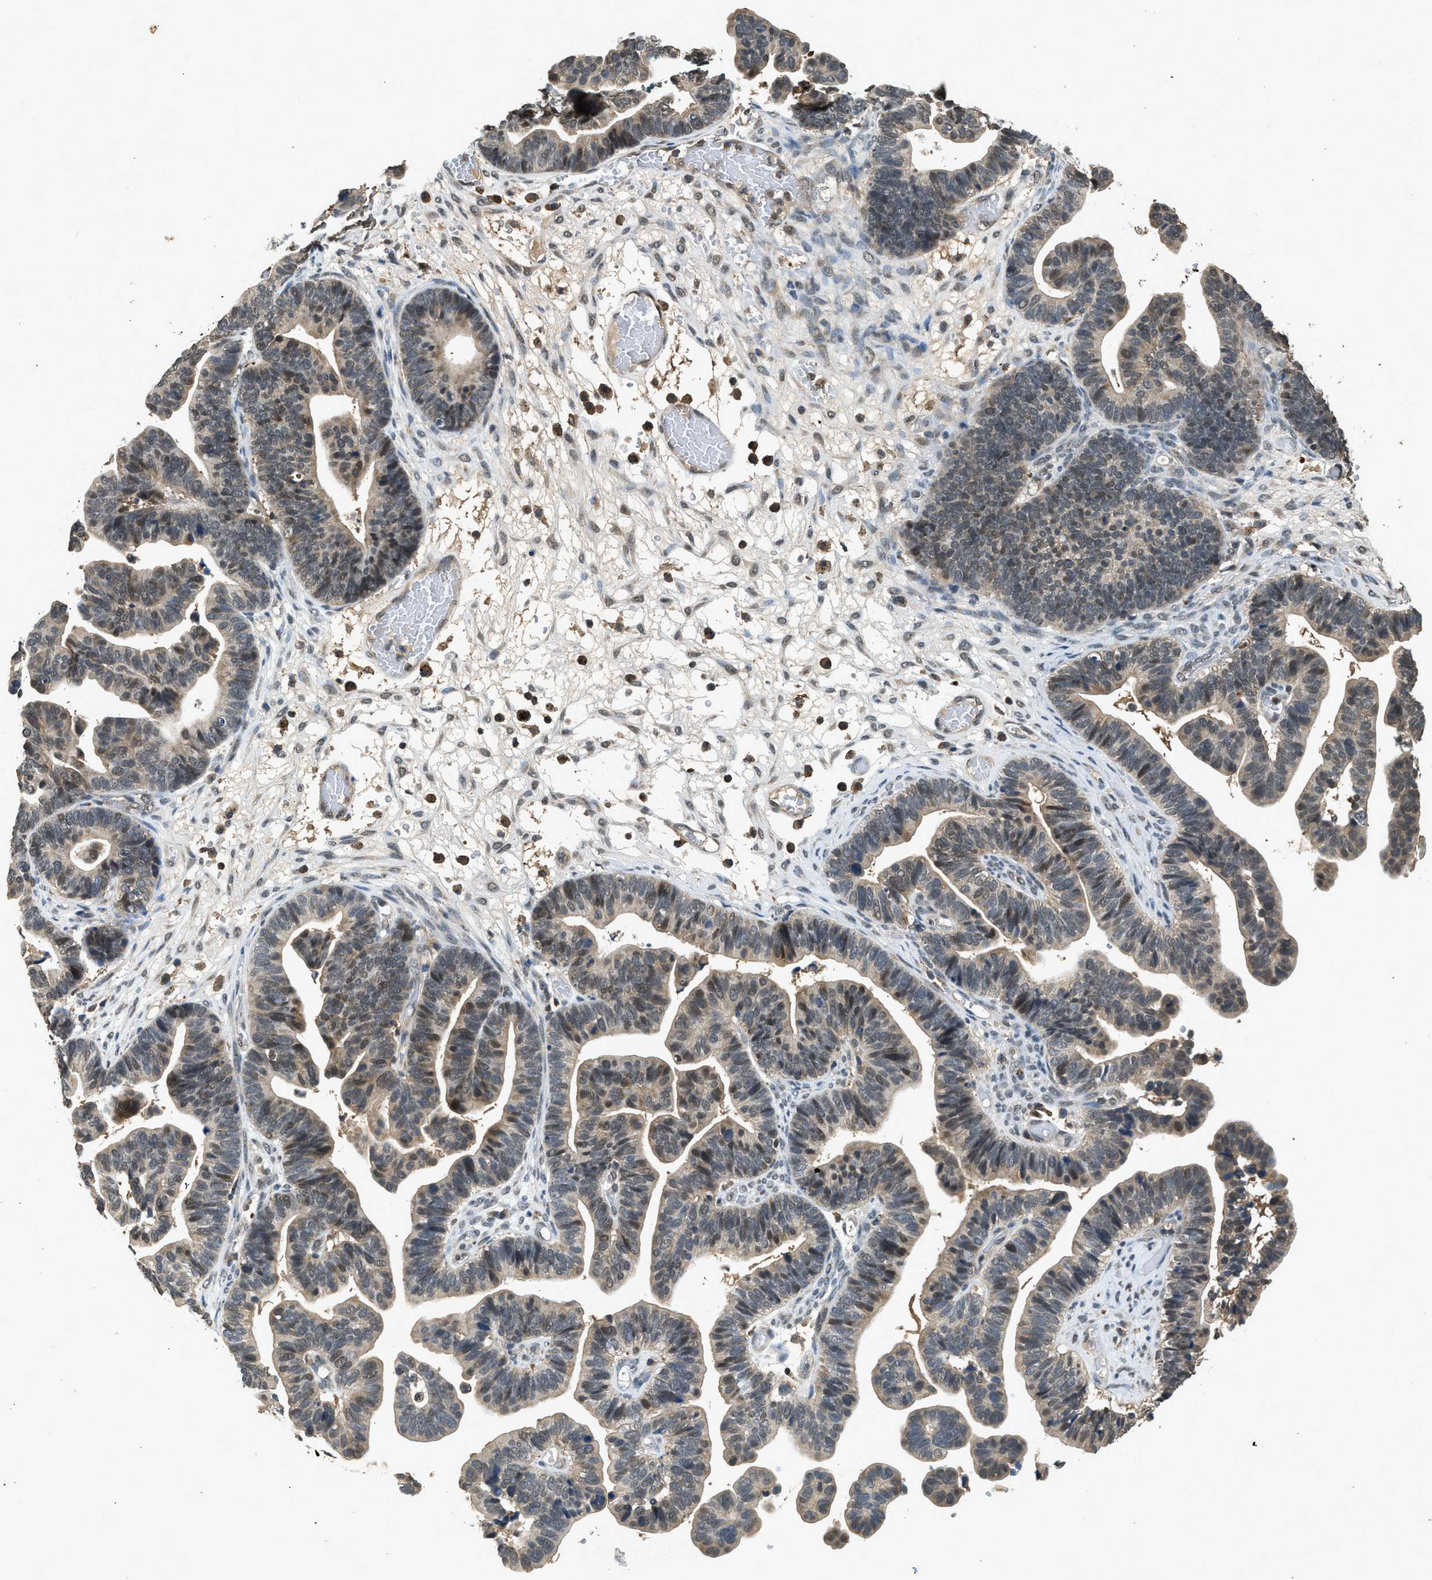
{"staining": {"intensity": "weak", "quantity": "25%-75%", "location": "cytoplasmic/membranous,nuclear"}, "tissue": "ovarian cancer", "cell_type": "Tumor cells", "image_type": "cancer", "snomed": [{"axis": "morphology", "description": "Cystadenocarcinoma, serous, NOS"}, {"axis": "topography", "description": "Ovary"}], "caption": "The immunohistochemical stain highlights weak cytoplasmic/membranous and nuclear staining in tumor cells of ovarian serous cystadenocarcinoma tissue.", "gene": "SLC15A4", "patient": {"sex": "female", "age": 56}}